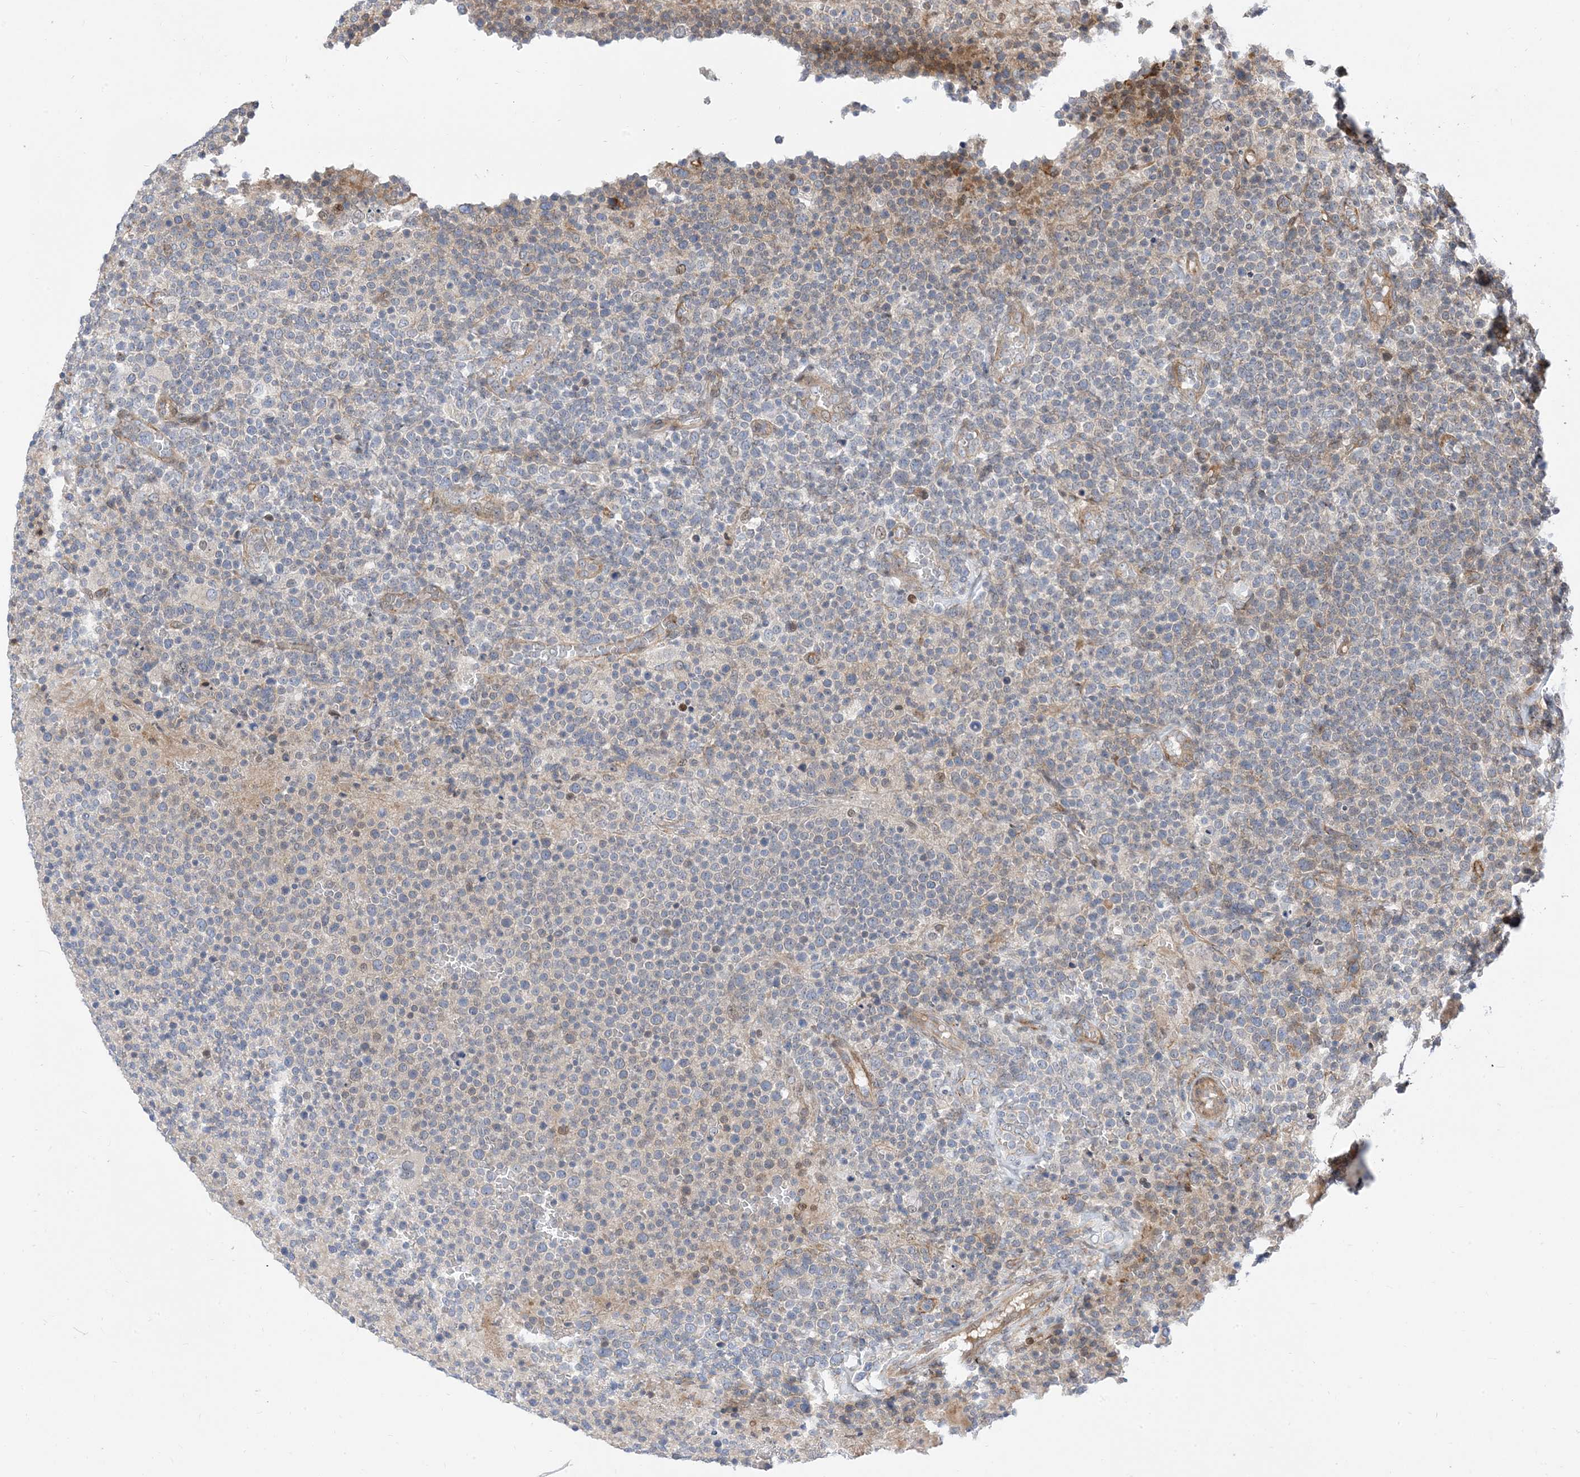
{"staining": {"intensity": "negative", "quantity": "none", "location": "none"}, "tissue": "lymphoma", "cell_type": "Tumor cells", "image_type": "cancer", "snomed": [{"axis": "morphology", "description": "Malignant lymphoma, non-Hodgkin's type, High grade"}, {"axis": "topography", "description": "Lymph node"}], "caption": "A photomicrograph of human lymphoma is negative for staining in tumor cells. (DAB (3,3'-diaminobenzidine) IHC visualized using brightfield microscopy, high magnification).", "gene": "TYSND1", "patient": {"sex": "male", "age": 61}}